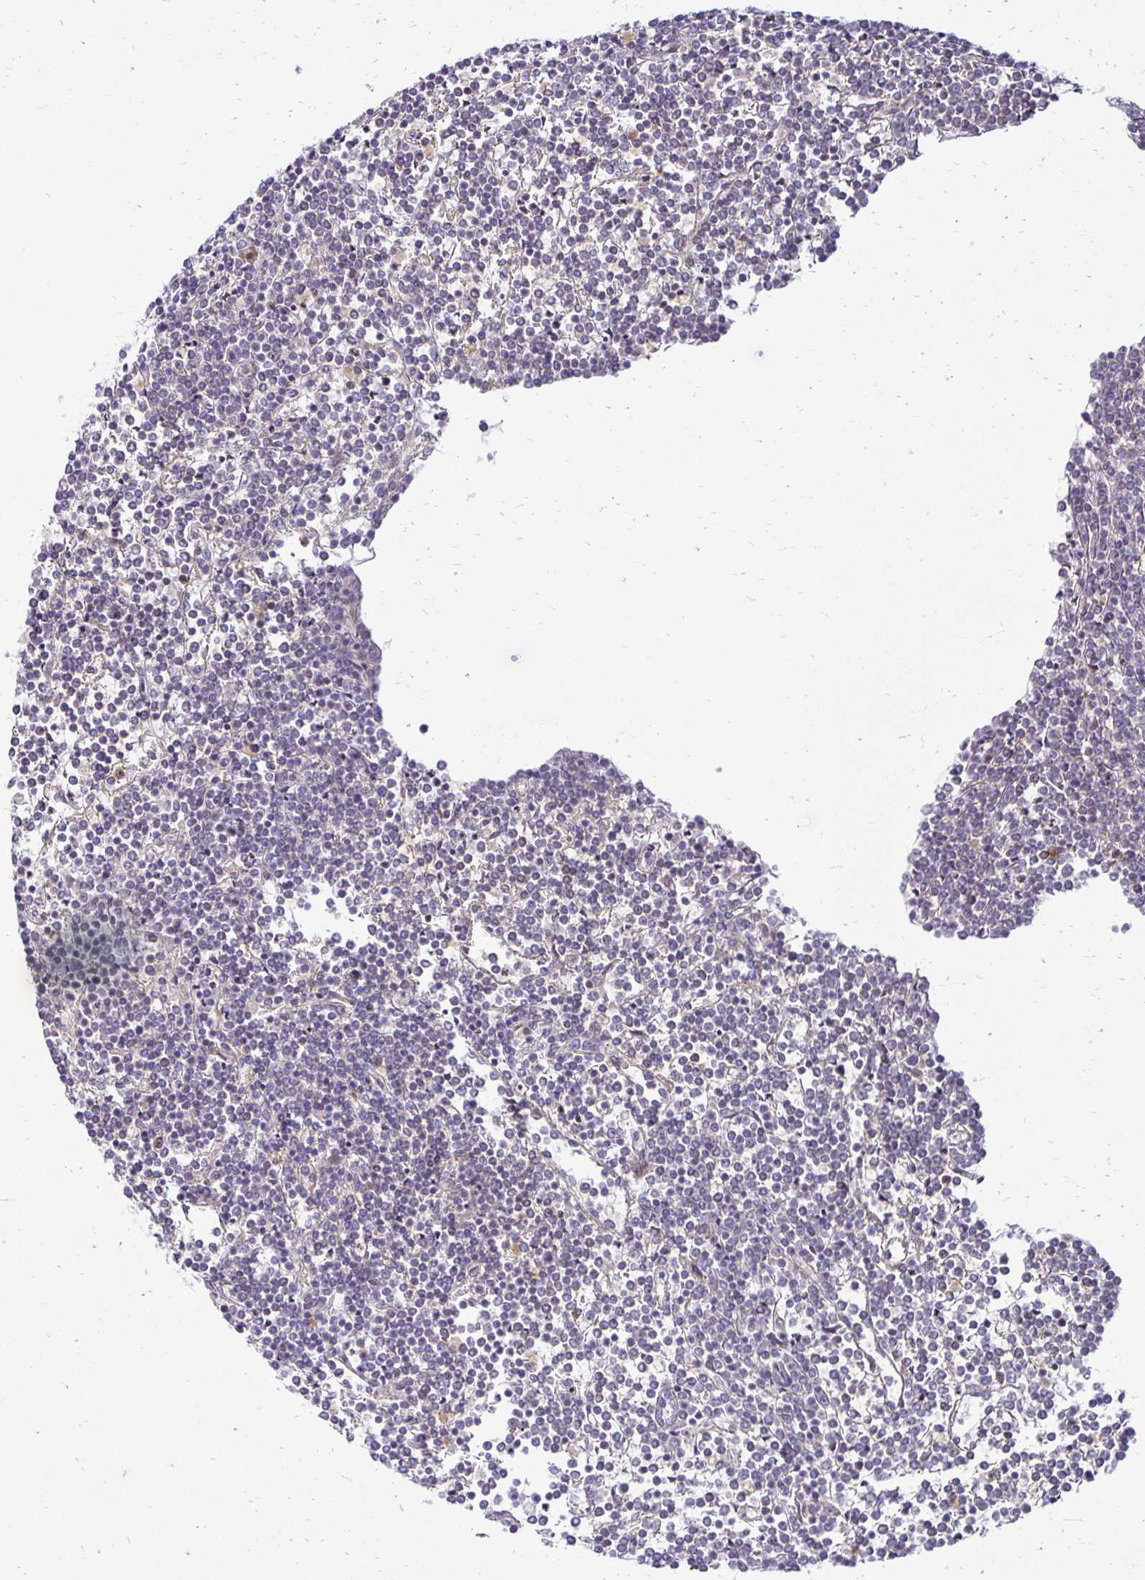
{"staining": {"intensity": "negative", "quantity": "none", "location": "none"}, "tissue": "lymphoma", "cell_type": "Tumor cells", "image_type": "cancer", "snomed": [{"axis": "morphology", "description": "Malignant lymphoma, non-Hodgkin's type, Low grade"}, {"axis": "topography", "description": "Spleen"}], "caption": "An IHC histopathology image of low-grade malignant lymphoma, non-Hodgkin's type is shown. There is no staining in tumor cells of low-grade malignant lymphoma, non-Hodgkin's type.", "gene": "FN3K", "patient": {"sex": "female", "age": 19}}